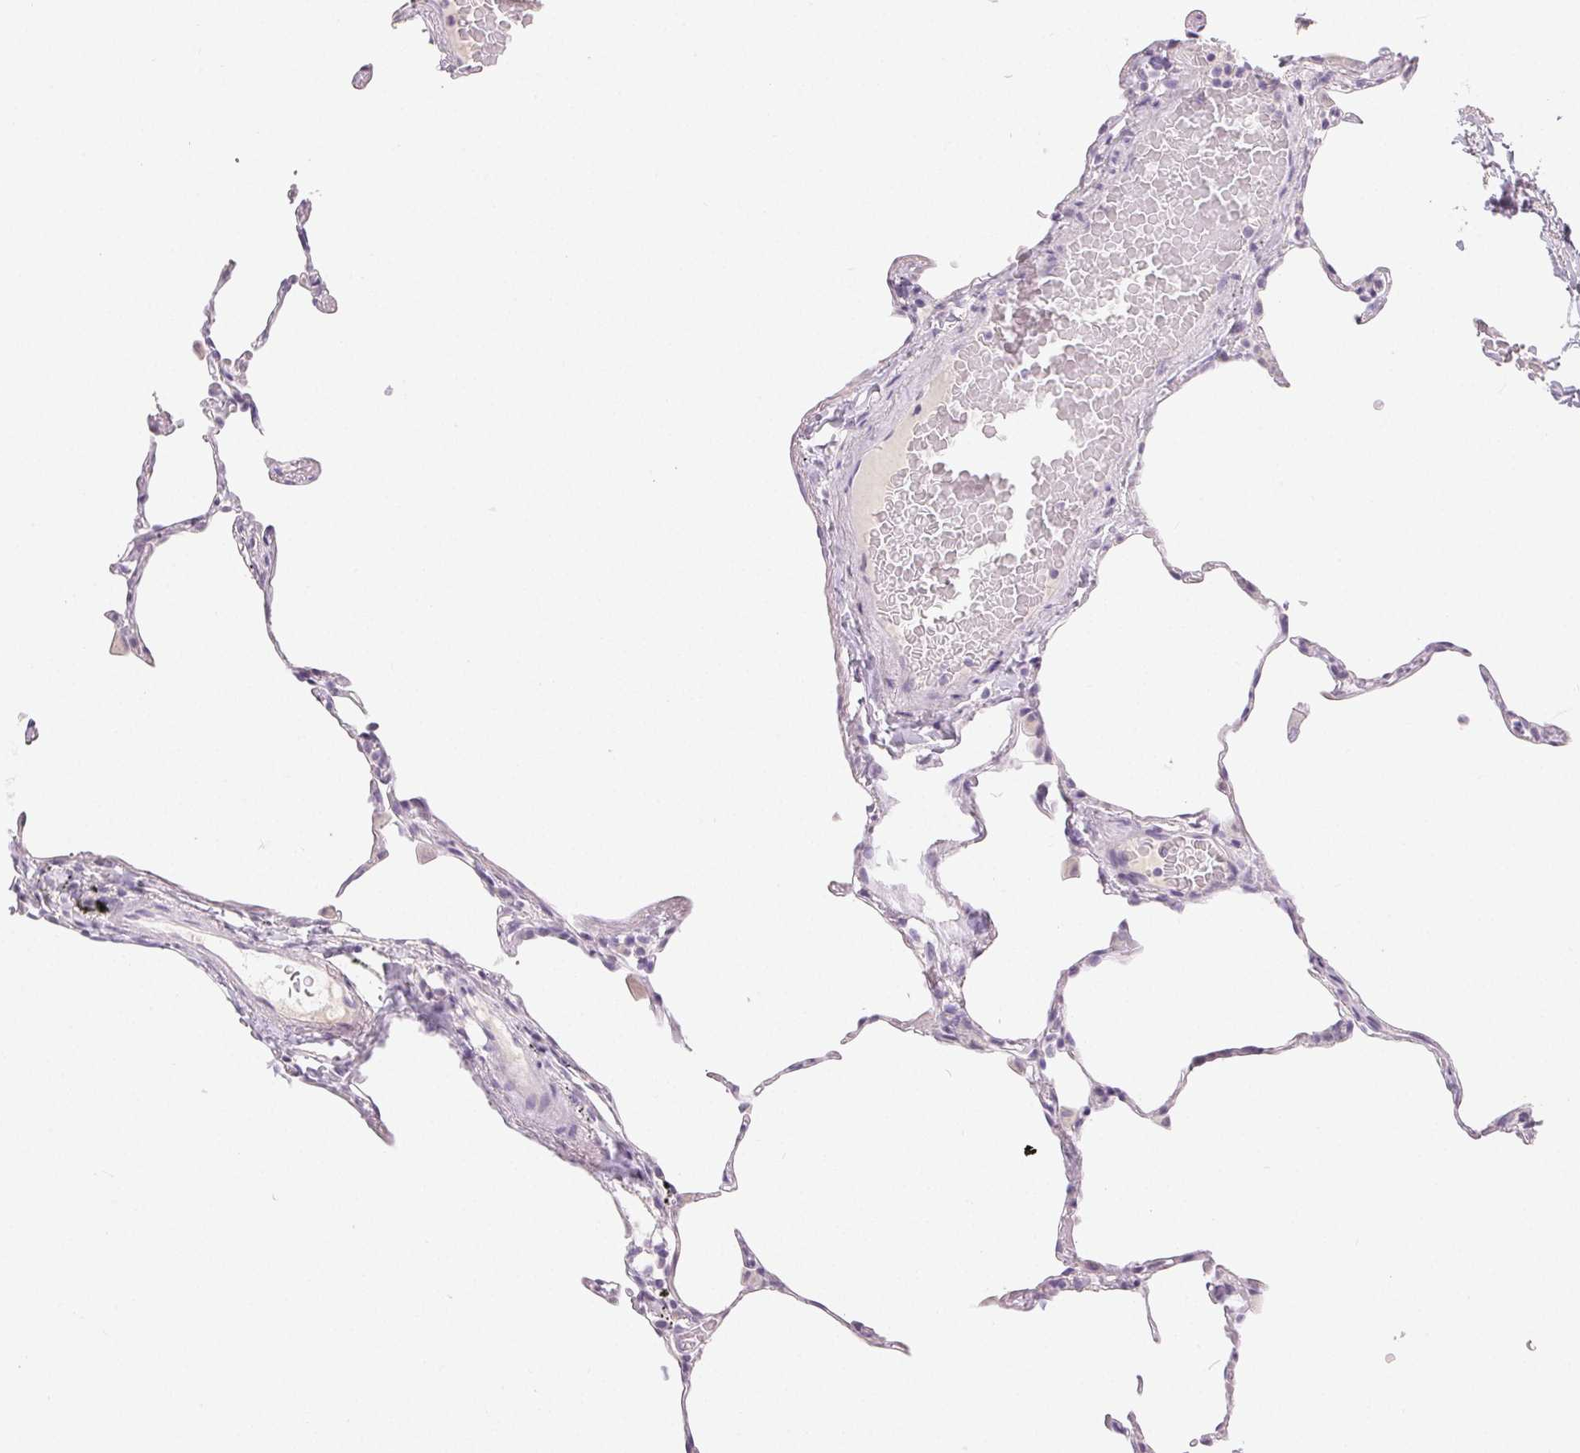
{"staining": {"intensity": "negative", "quantity": "none", "location": "none"}, "tissue": "lung", "cell_type": "Alveolar cells", "image_type": "normal", "snomed": [{"axis": "morphology", "description": "Normal tissue, NOS"}, {"axis": "topography", "description": "Lung"}], "caption": "Normal lung was stained to show a protein in brown. There is no significant expression in alveolar cells.", "gene": "MIOX", "patient": {"sex": "female", "age": 57}}